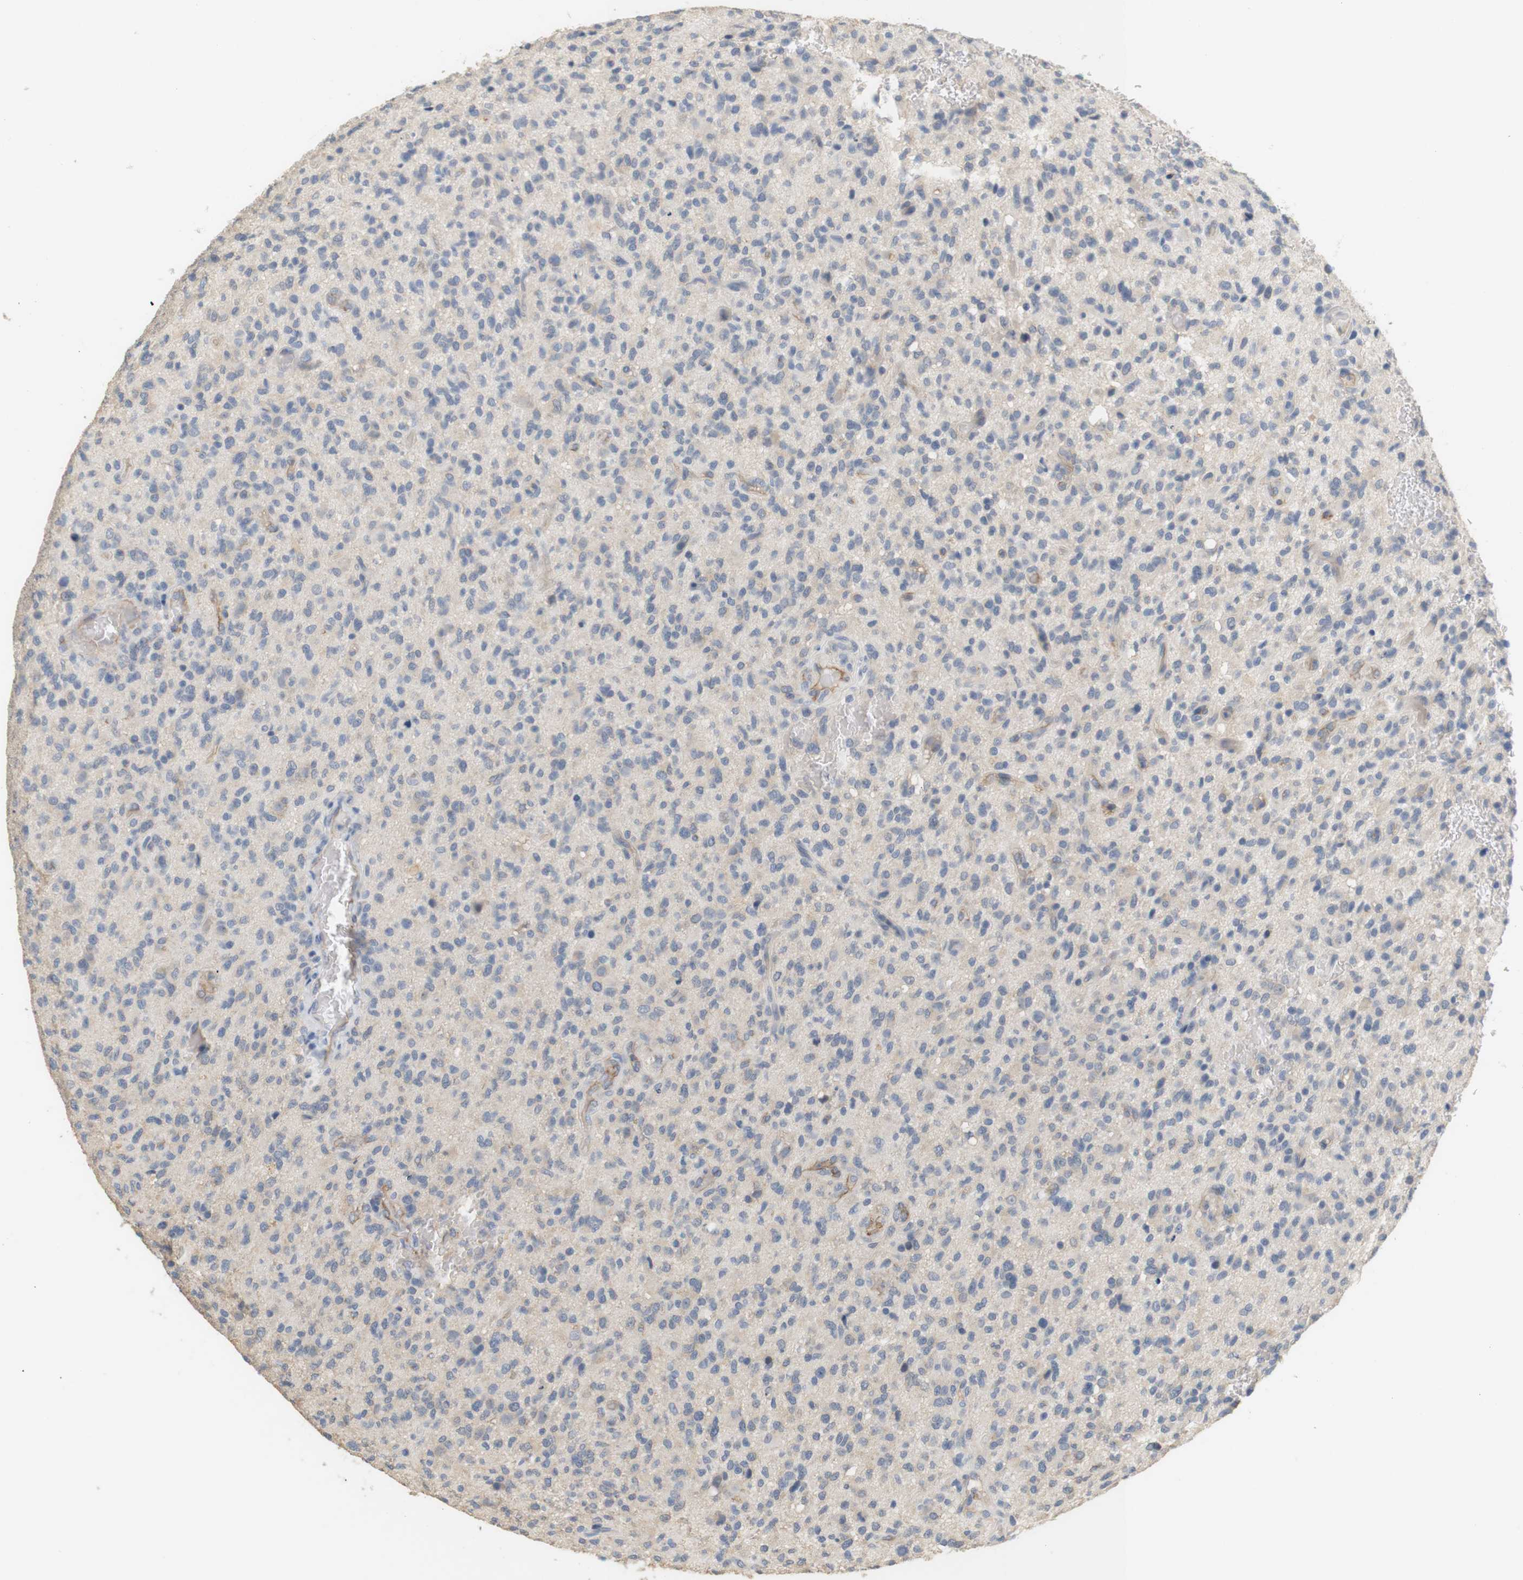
{"staining": {"intensity": "negative", "quantity": "none", "location": "none"}, "tissue": "glioma", "cell_type": "Tumor cells", "image_type": "cancer", "snomed": [{"axis": "morphology", "description": "Glioma, malignant, High grade"}, {"axis": "topography", "description": "Brain"}], "caption": "Histopathology image shows no protein expression in tumor cells of glioma tissue.", "gene": "OSR1", "patient": {"sex": "male", "age": 71}}